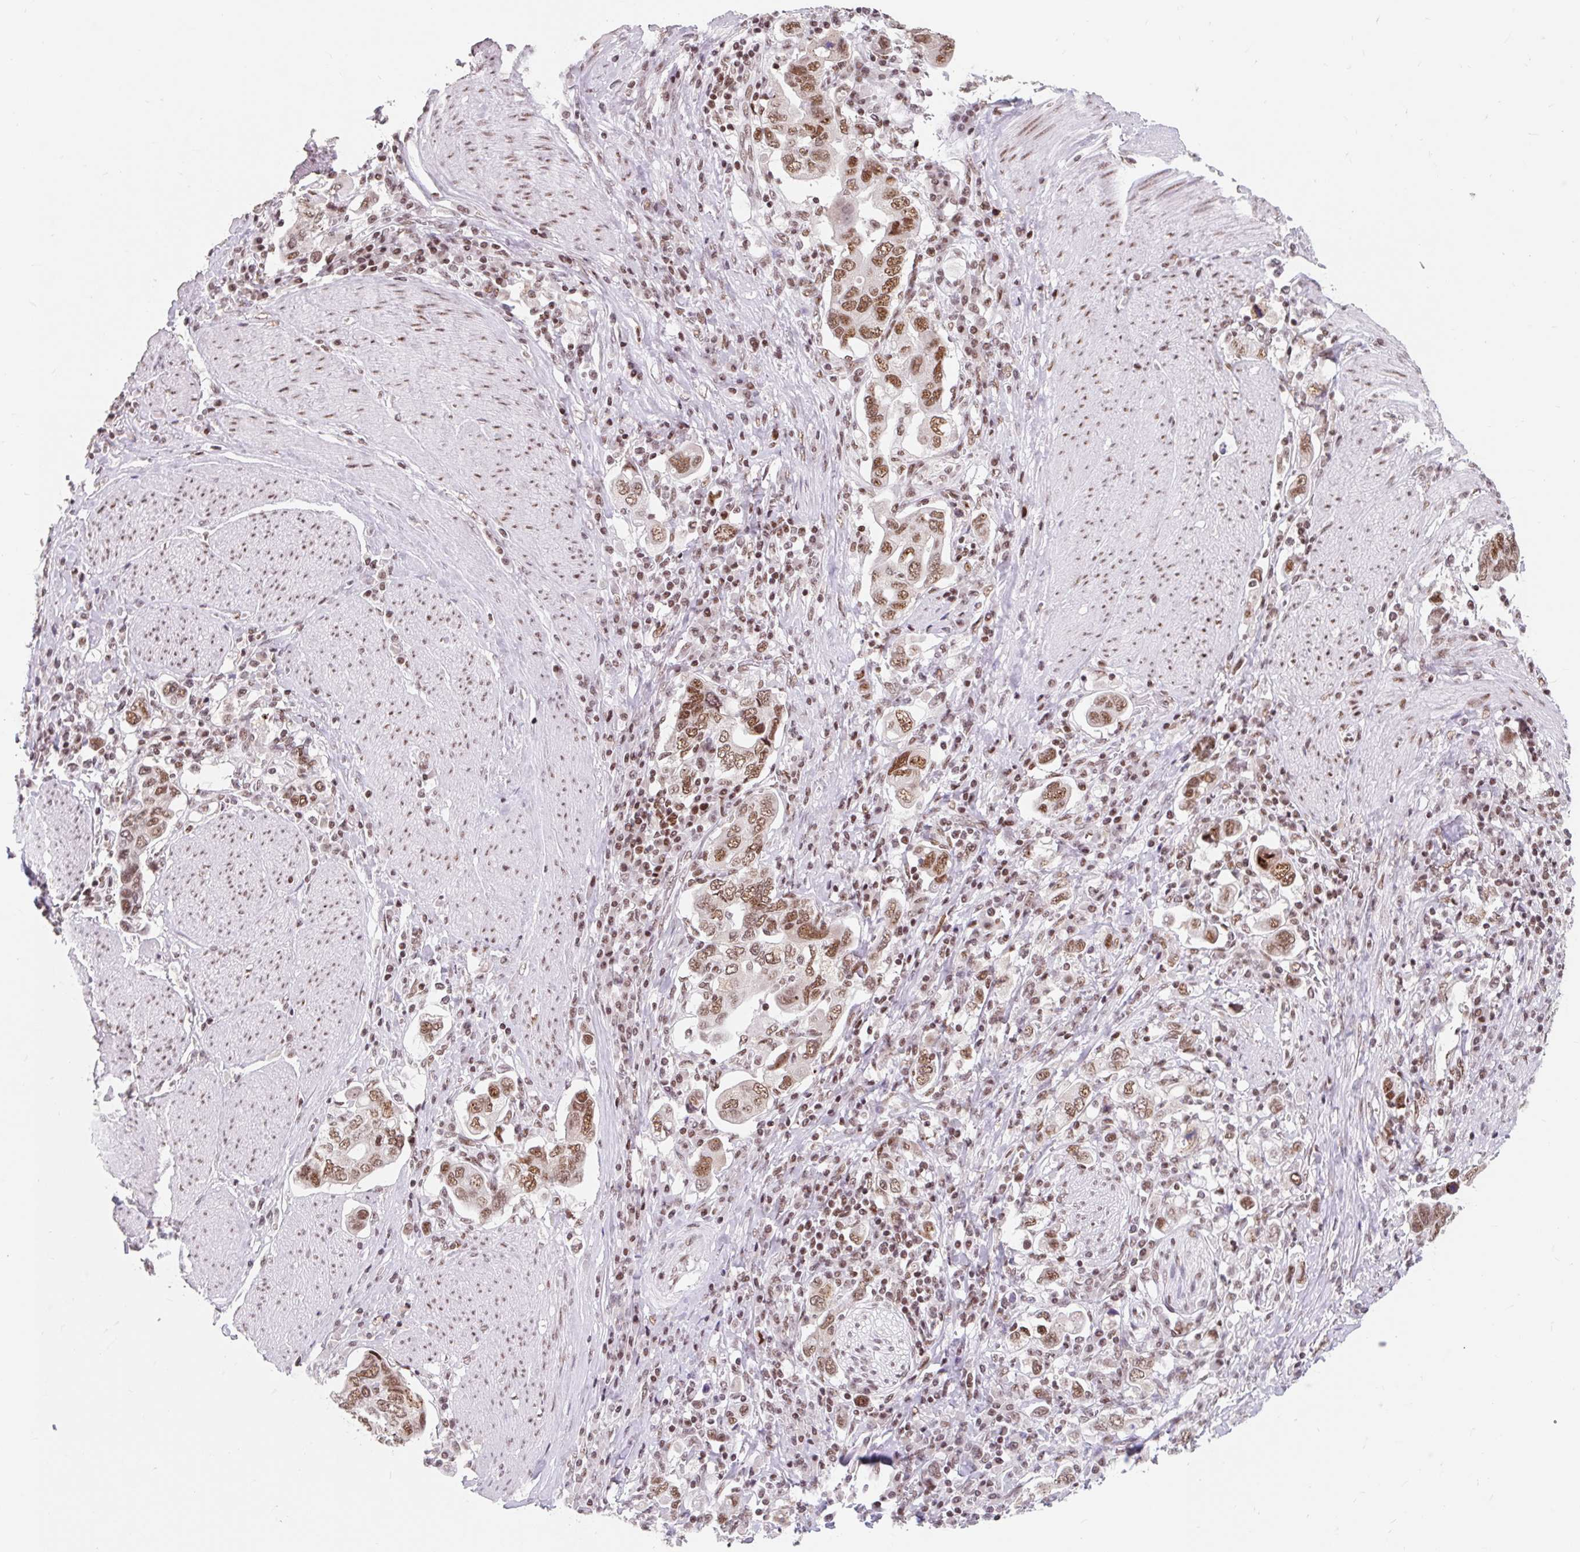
{"staining": {"intensity": "moderate", "quantity": ">75%", "location": "nuclear"}, "tissue": "stomach cancer", "cell_type": "Tumor cells", "image_type": "cancer", "snomed": [{"axis": "morphology", "description": "Adenocarcinoma, NOS"}, {"axis": "topography", "description": "Stomach, upper"}, {"axis": "topography", "description": "Stomach"}], "caption": "The image displays immunohistochemical staining of stomach adenocarcinoma. There is moderate nuclear staining is appreciated in approximately >75% of tumor cells. The staining was performed using DAB (3,3'-diaminobenzidine), with brown indicating positive protein expression. Nuclei are stained blue with hematoxylin.", "gene": "SRSF10", "patient": {"sex": "male", "age": 62}}